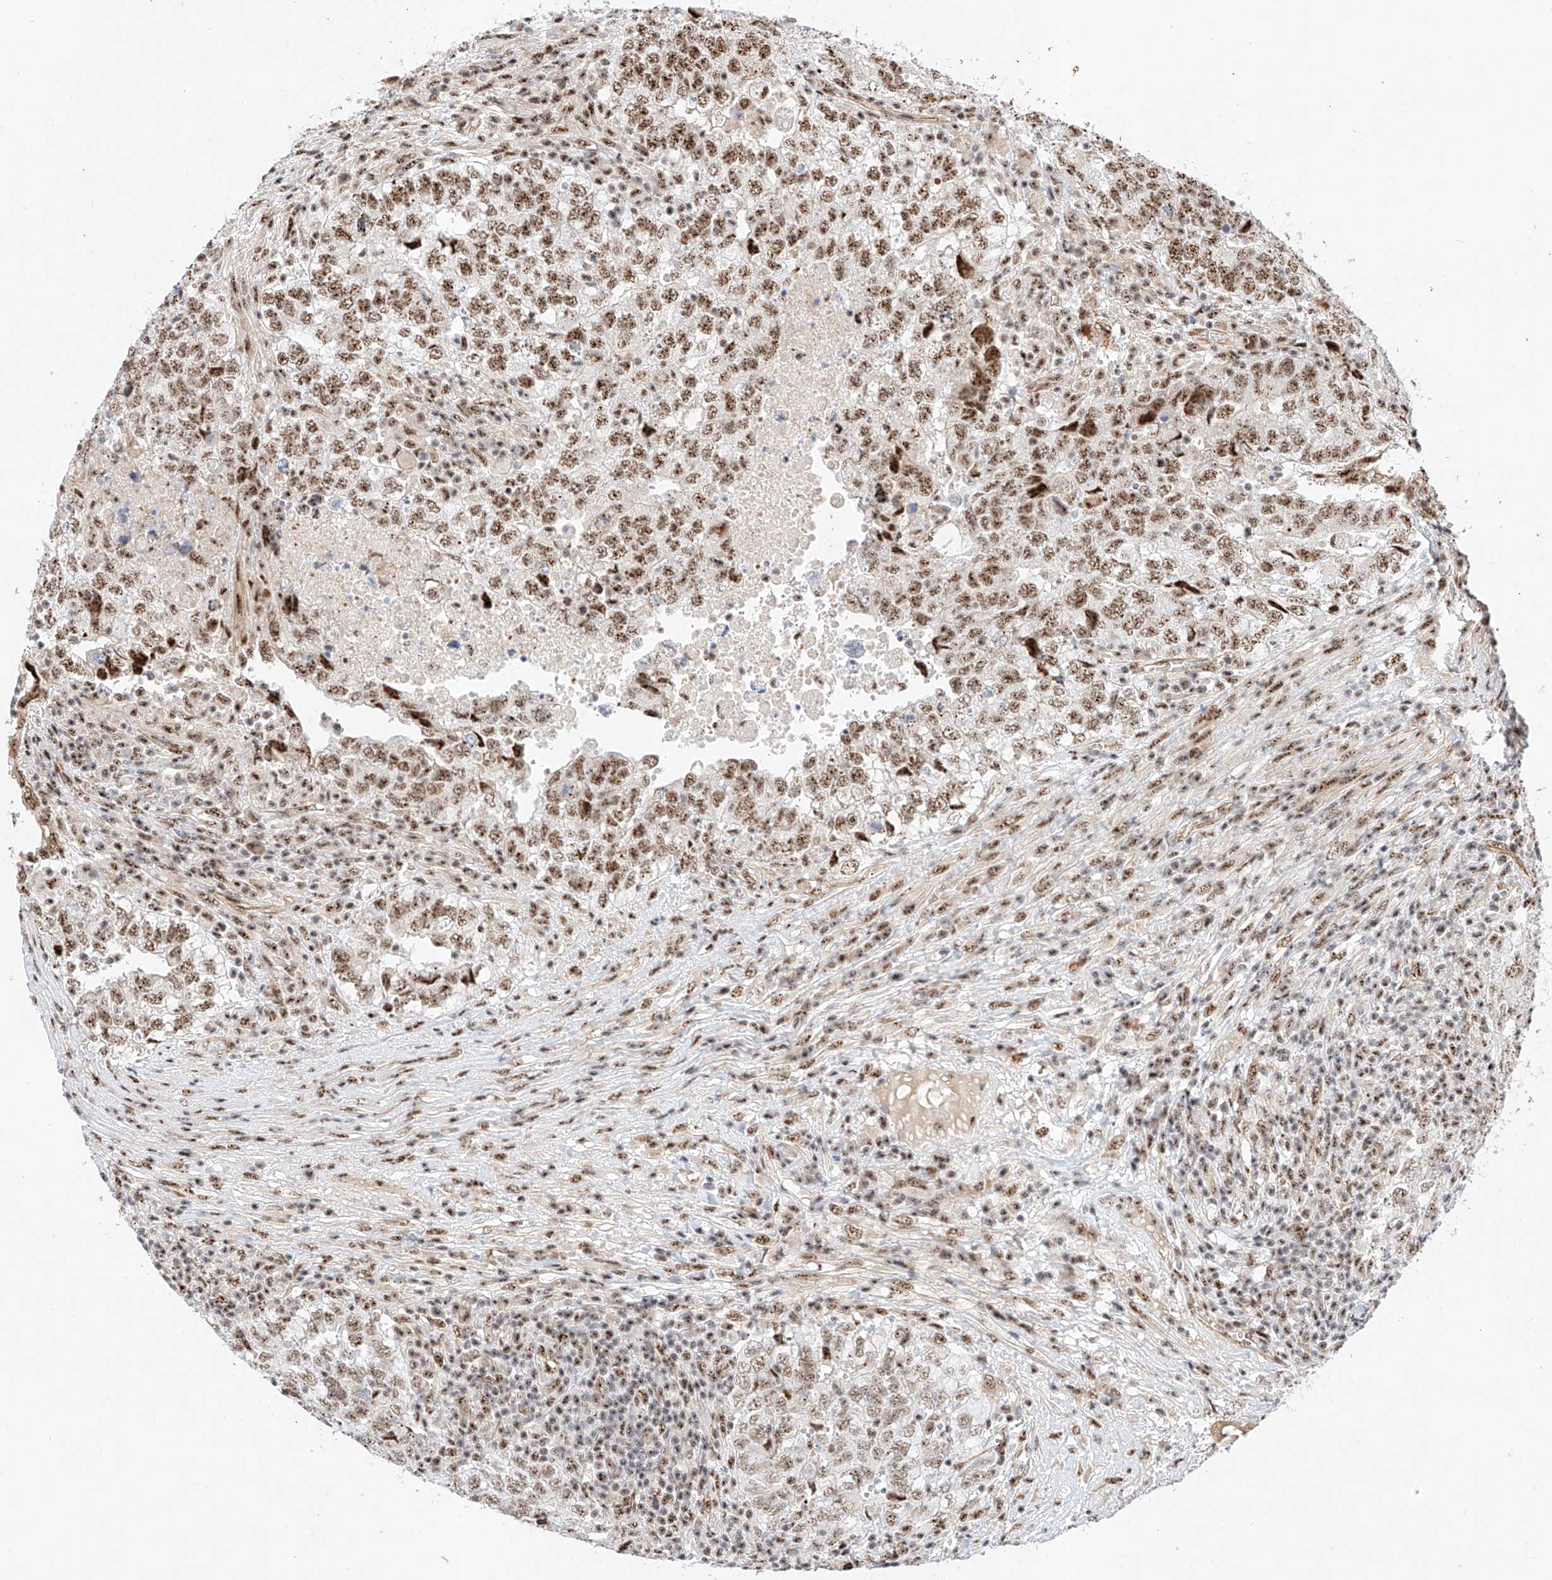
{"staining": {"intensity": "moderate", "quantity": ">75%", "location": "nuclear"}, "tissue": "testis cancer", "cell_type": "Tumor cells", "image_type": "cancer", "snomed": [{"axis": "morphology", "description": "Carcinoma, Embryonal, NOS"}, {"axis": "topography", "description": "Testis"}], "caption": "Human embryonal carcinoma (testis) stained for a protein (brown) exhibits moderate nuclear positive expression in approximately >75% of tumor cells.", "gene": "ATXN7L2", "patient": {"sex": "male", "age": 37}}